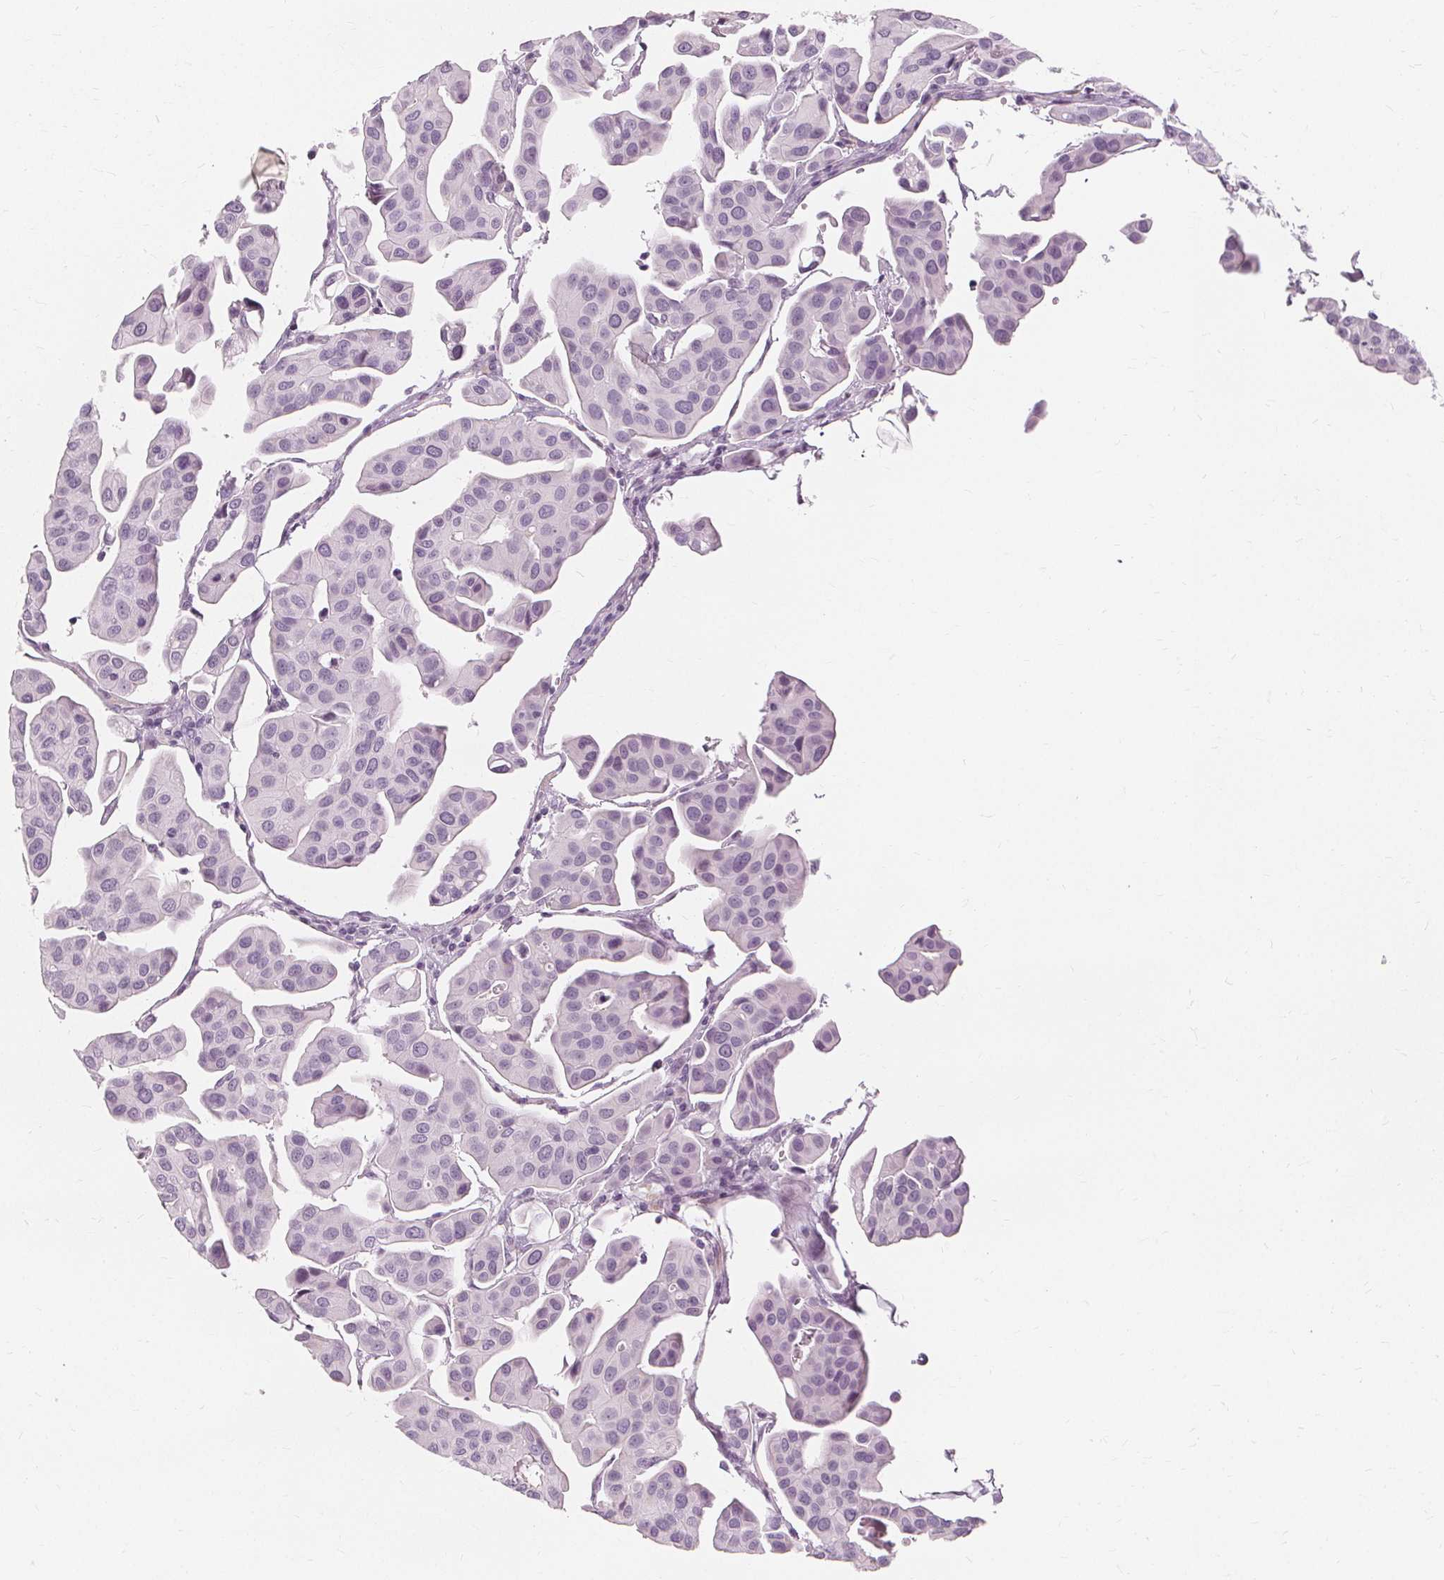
{"staining": {"intensity": "negative", "quantity": "none", "location": "none"}, "tissue": "renal cancer", "cell_type": "Tumor cells", "image_type": "cancer", "snomed": [{"axis": "morphology", "description": "Adenocarcinoma, NOS"}, {"axis": "topography", "description": "Urinary bladder"}], "caption": "DAB immunohistochemical staining of human adenocarcinoma (renal) demonstrates no significant staining in tumor cells. (DAB immunohistochemistry, high magnification).", "gene": "TFF1", "patient": {"sex": "male", "age": 61}}